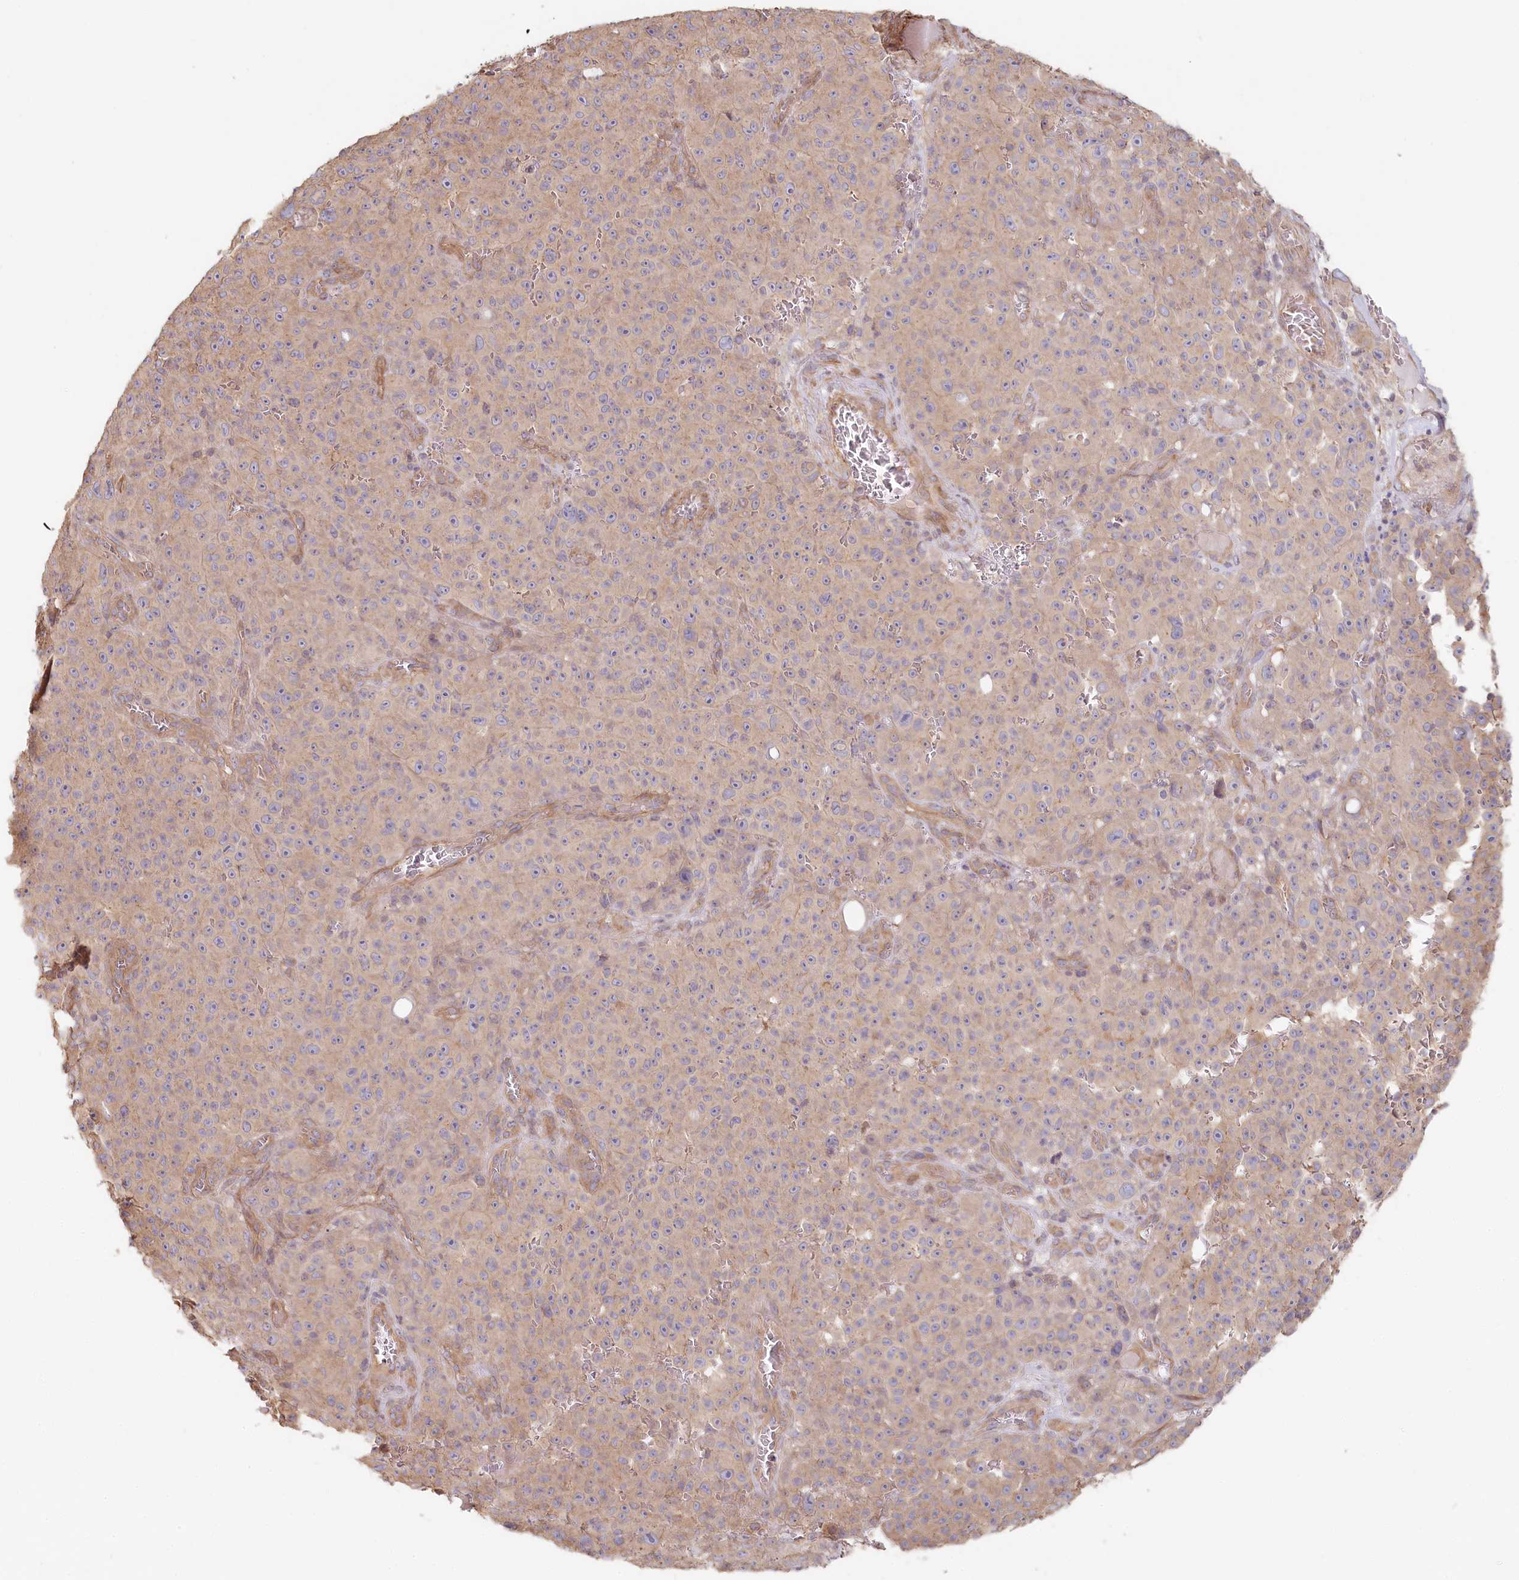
{"staining": {"intensity": "weak", "quantity": "25%-75%", "location": "cytoplasmic/membranous"}, "tissue": "melanoma", "cell_type": "Tumor cells", "image_type": "cancer", "snomed": [{"axis": "morphology", "description": "Malignant melanoma, NOS"}, {"axis": "topography", "description": "Skin"}], "caption": "Malignant melanoma was stained to show a protein in brown. There is low levels of weak cytoplasmic/membranous expression in about 25%-75% of tumor cells.", "gene": "TCHP", "patient": {"sex": "female", "age": 82}}